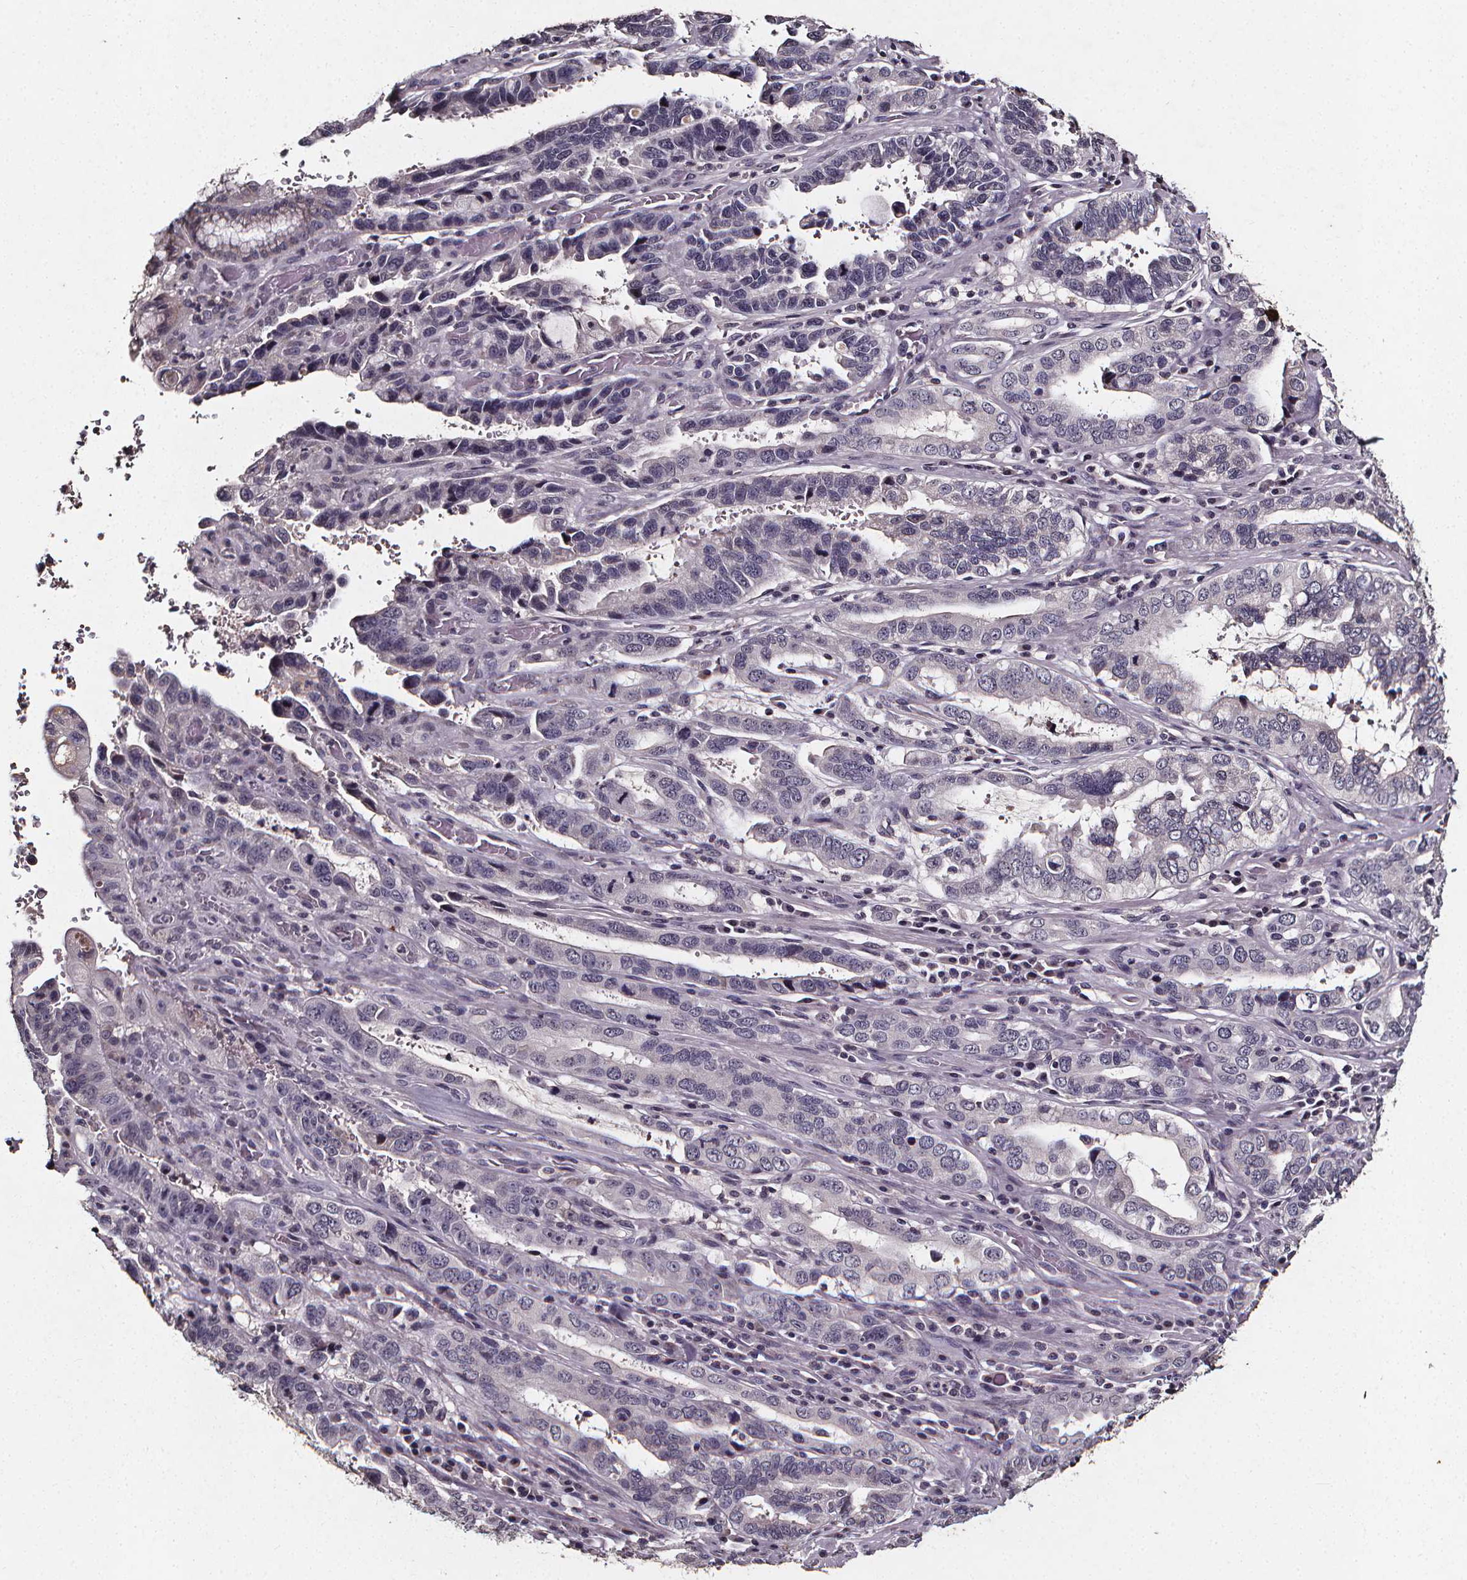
{"staining": {"intensity": "negative", "quantity": "none", "location": "none"}, "tissue": "stomach cancer", "cell_type": "Tumor cells", "image_type": "cancer", "snomed": [{"axis": "morphology", "description": "Adenocarcinoma, NOS"}, {"axis": "topography", "description": "Stomach, lower"}], "caption": "A micrograph of human stomach cancer (adenocarcinoma) is negative for staining in tumor cells. The staining is performed using DAB (3,3'-diaminobenzidine) brown chromogen with nuclei counter-stained in using hematoxylin.", "gene": "SPAG8", "patient": {"sex": "female", "age": 76}}